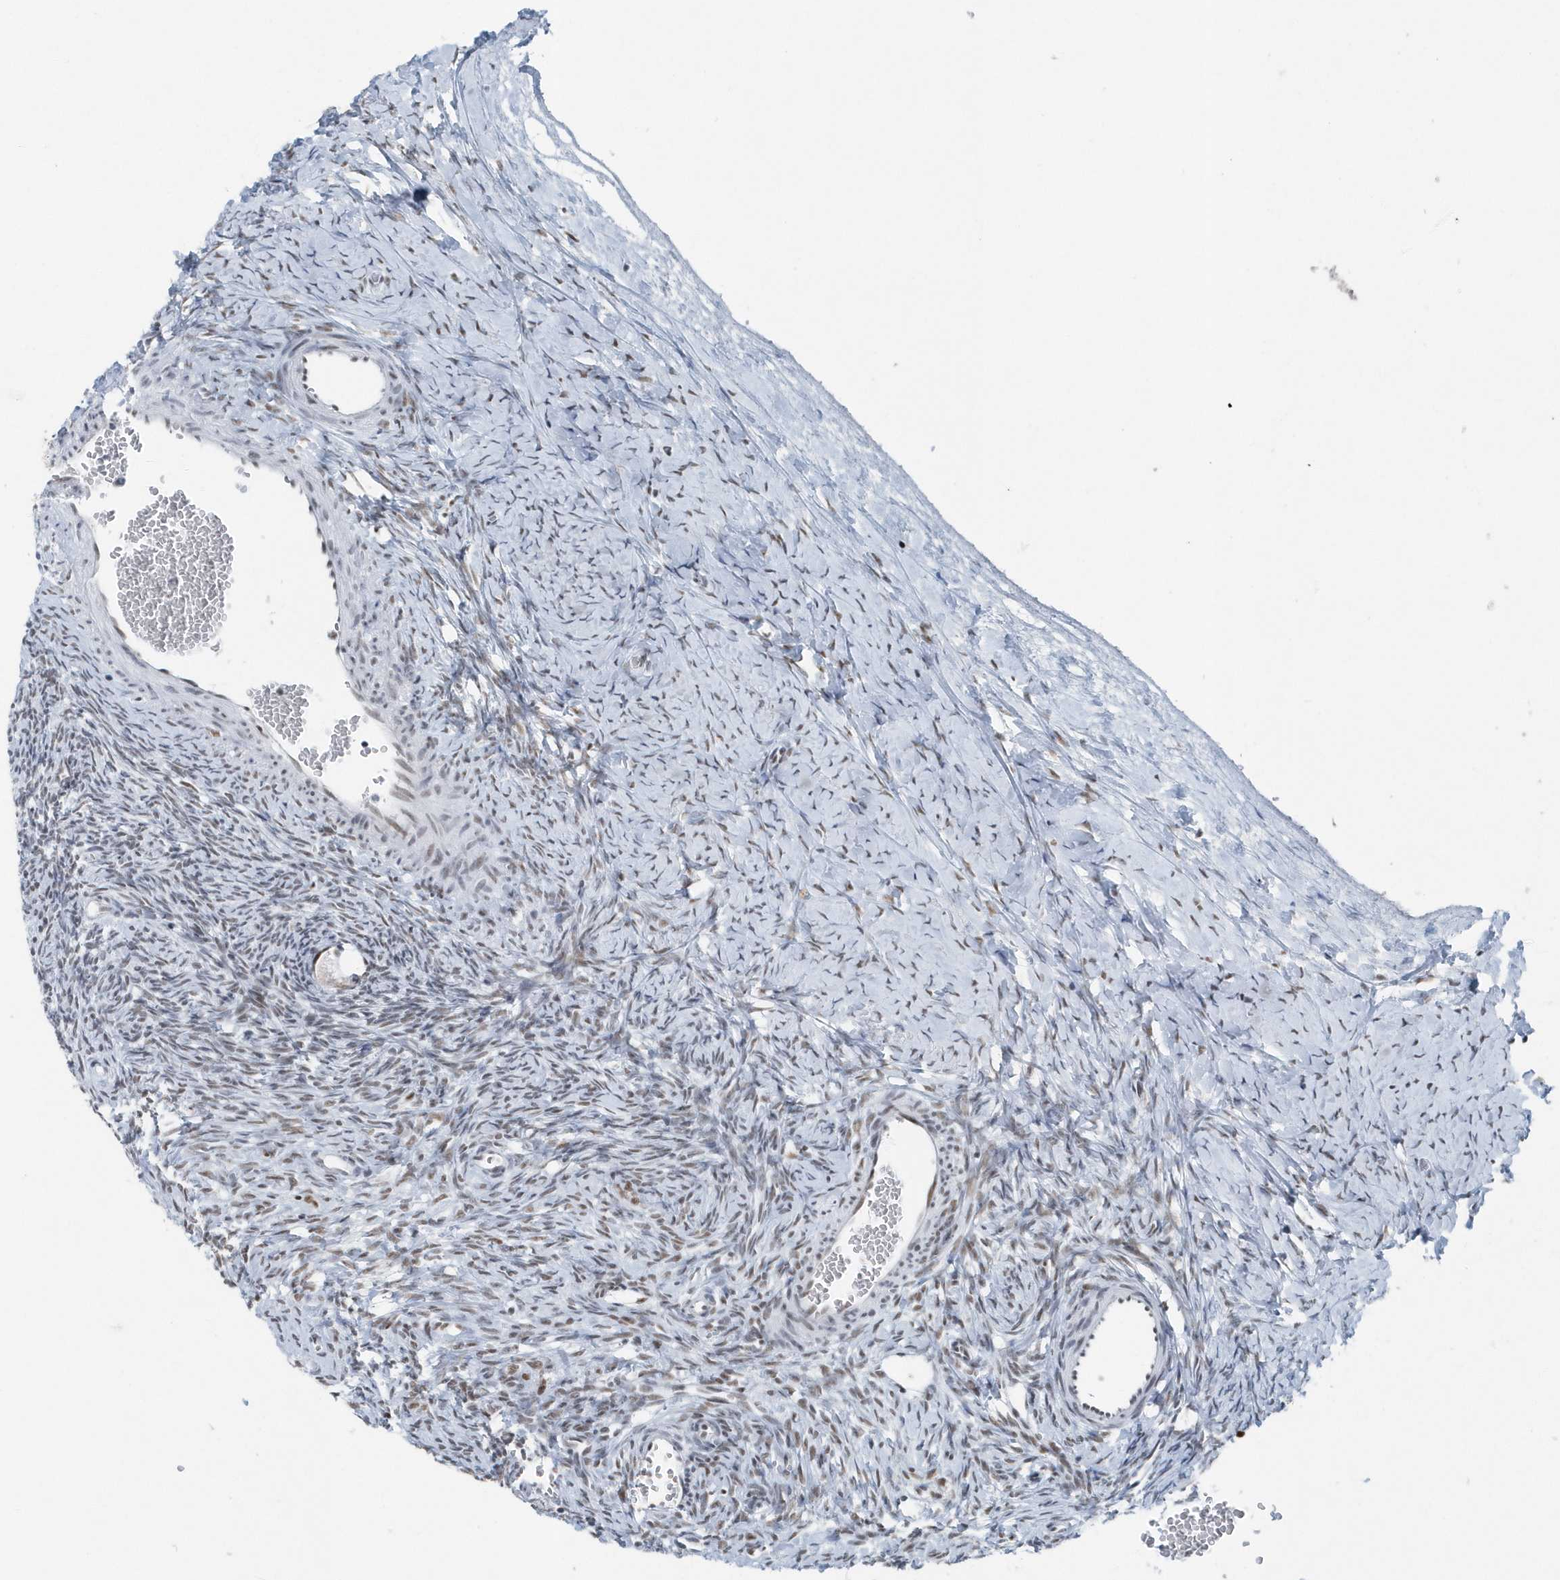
{"staining": {"intensity": "weak", "quantity": "25%-75%", "location": "nuclear"}, "tissue": "ovary", "cell_type": "Ovarian stroma cells", "image_type": "normal", "snomed": [{"axis": "morphology", "description": "Normal tissue, NOS"}, {"axis": "morphology", "description": "Developmental malformation"}, {"axis": "topography", "description": "Ovary"}], "caption": "Ovary stained with immunohistochemistry (IHC) exhibits weak nuclear positivity in approximately 25%-75% of ovarian stroma cells. Using DAB (brown) and hematoxylin (blue) stains, captured at high magnification using brightfield microscopy.", "gene": "FIP1L1", "patient": {"sex": "female", "age": 39}}